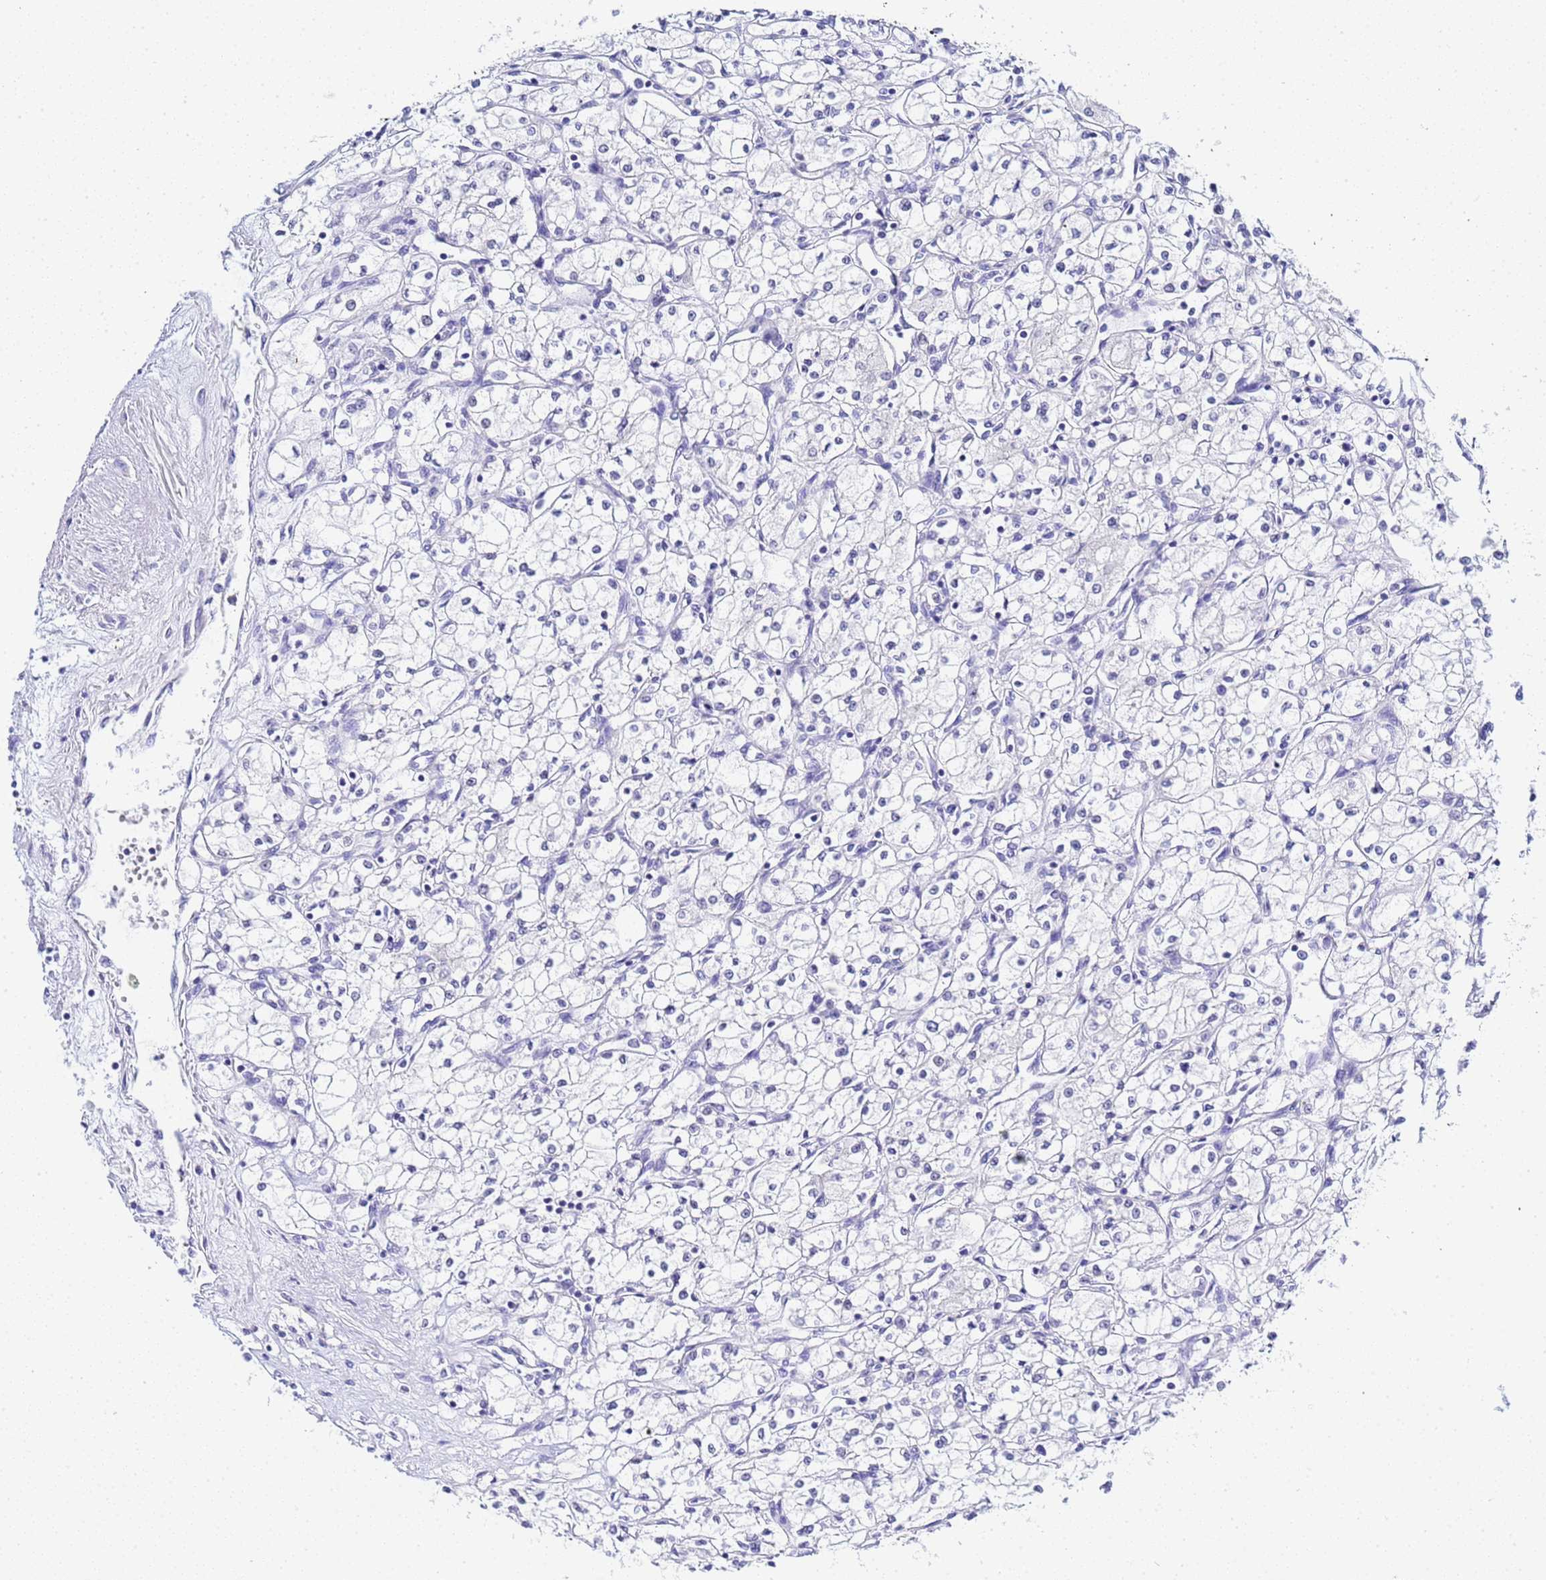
{"staining": {"intensity": "negative", "quantity": "none", "location": "none"}, "tissue": "renal cancer", "cell_type": "Tumor cells", "image_type": "cancer", "snomed": [{"axis": "morphology", "description": "Adenocarcinoma, NOS"}, {"axis": "topography", "description": "Kidney"}], "caption": "DAB immunohistochemical staining of human renal cancer (adenocarcinoma) shows no significant expression in tumor cells. (Brightfield microscopy of DAB immunohistochemistry (IHC) at high magnification).", "gene": "ACTL6B", "patient": {"sex": "male", "age": 59}}